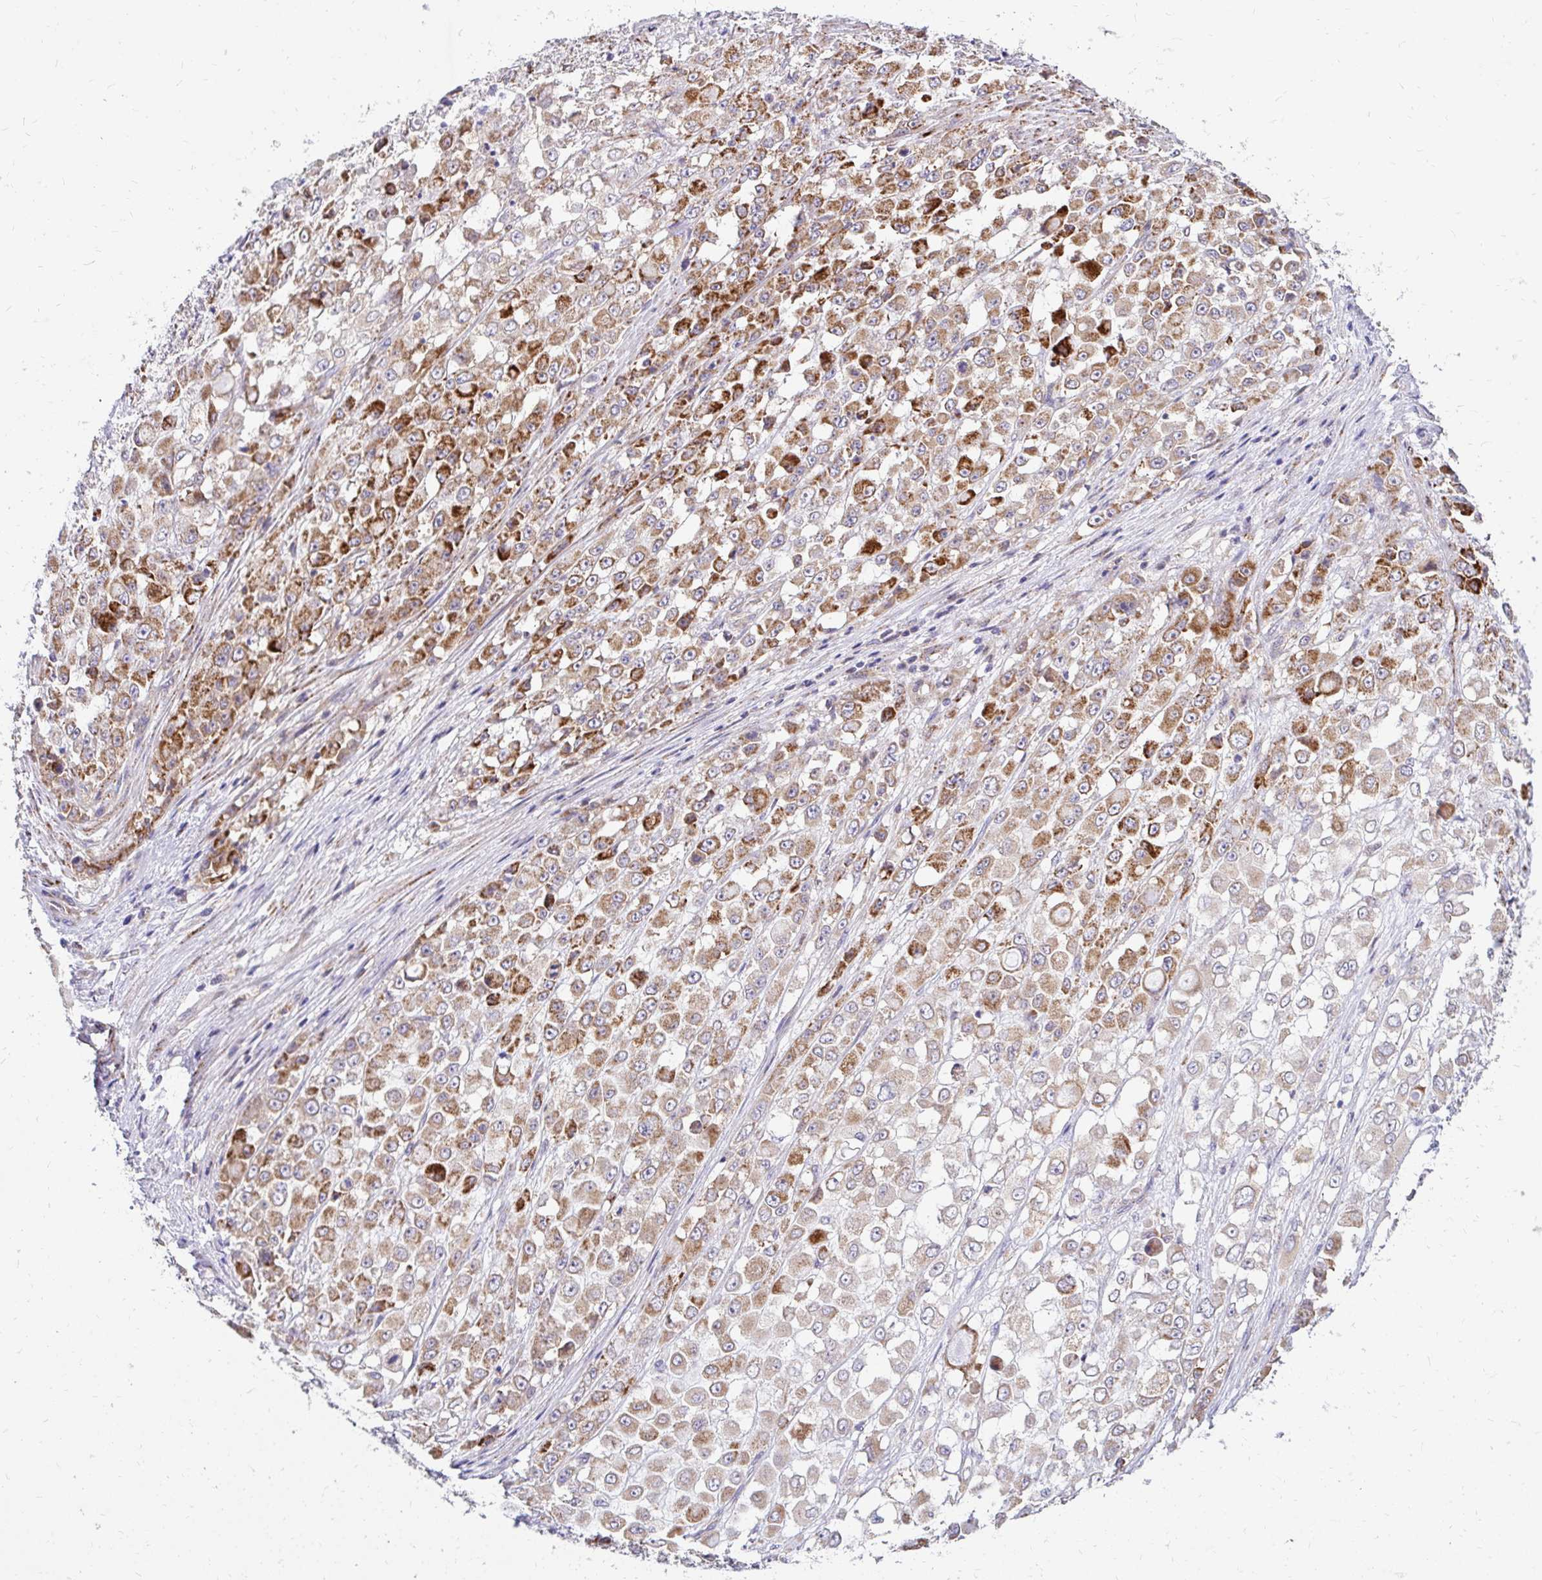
{"staining": {"intensity": "moderate", "quantity": "25%-75%", "location": "cytoplasmic/membranous"}, "tissue": "stomach cancer", "cell_type": "Tumor cells", "image_type": "cancer", "snomed": [{"axis": "morphology", "description": "Adenocarcinoma, NOS"}, {"axis": "topography", "description": "Stomach"}], "caption": "Approximately 25%-75% of tumor cells in stomach cancer show moderate cytoplasmic/membranous protein expression as visualized by brown immunohistochemical staining.", "gene": "IDUA", "patient": {"sex": "female", "age": 76}}